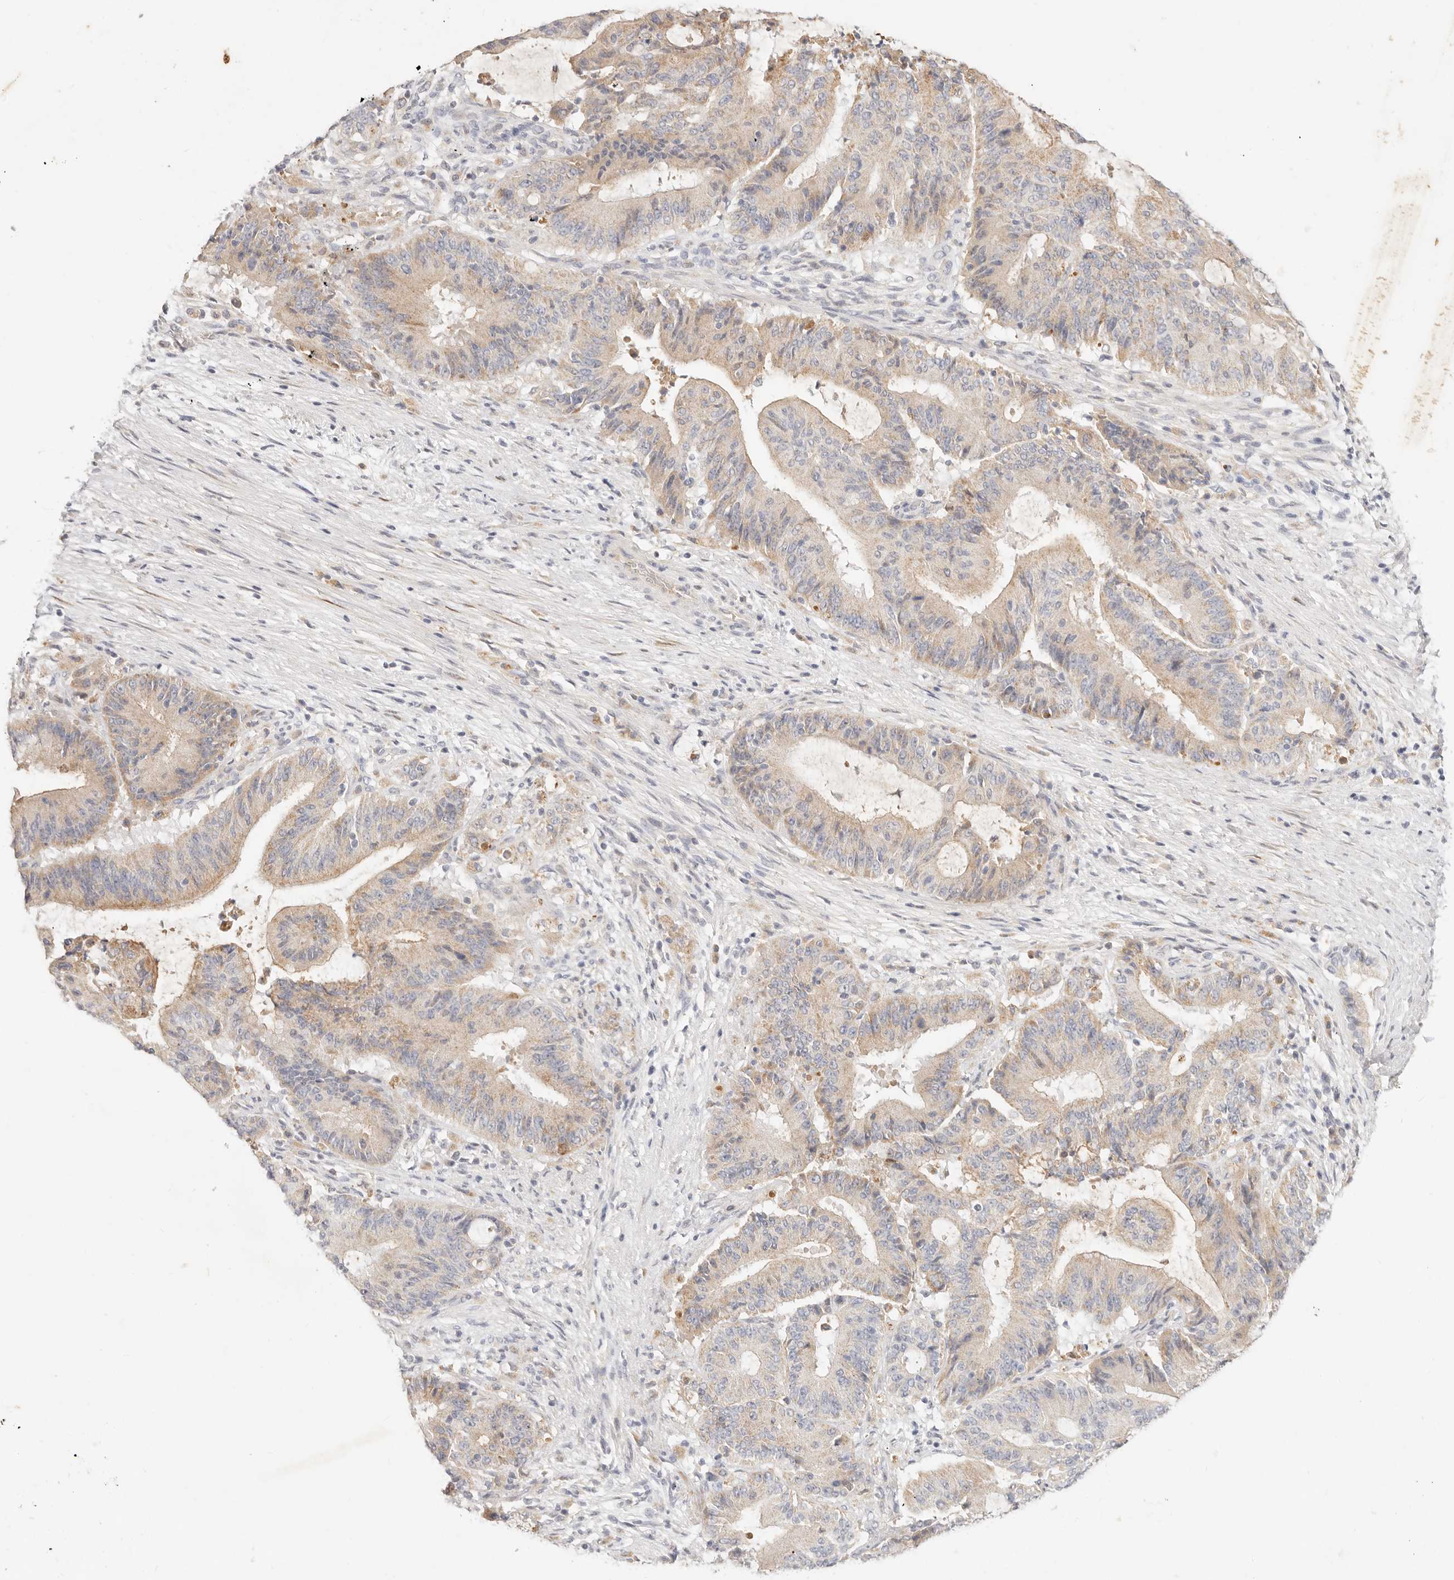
{"staining": {"intensity": "weak", "quantity": "25%-75%", "location": "cytoplasmic/membranous"}, "tissue": "liver cancer", "cell_type": "Tumor cells", "image_type": "cancer", "snomed": [{"axis": "morphology", "description": "Normal tissue, NOS"}, {"axis": "morphology", "description": "Cholangiocarcinoma"}, {"axis": "topography", "description": "Liver"}, {"axis": "topography", "description": "Peripheral nerve tissue"}], "caption": "Immunohistochemical staining of human liver cancer displays weak cytoplasmic/membranous protein expression in about 25%-75% of tumor cells.", "gene": "ACOX1", "patient": {"sex": "female", "age": 73}}